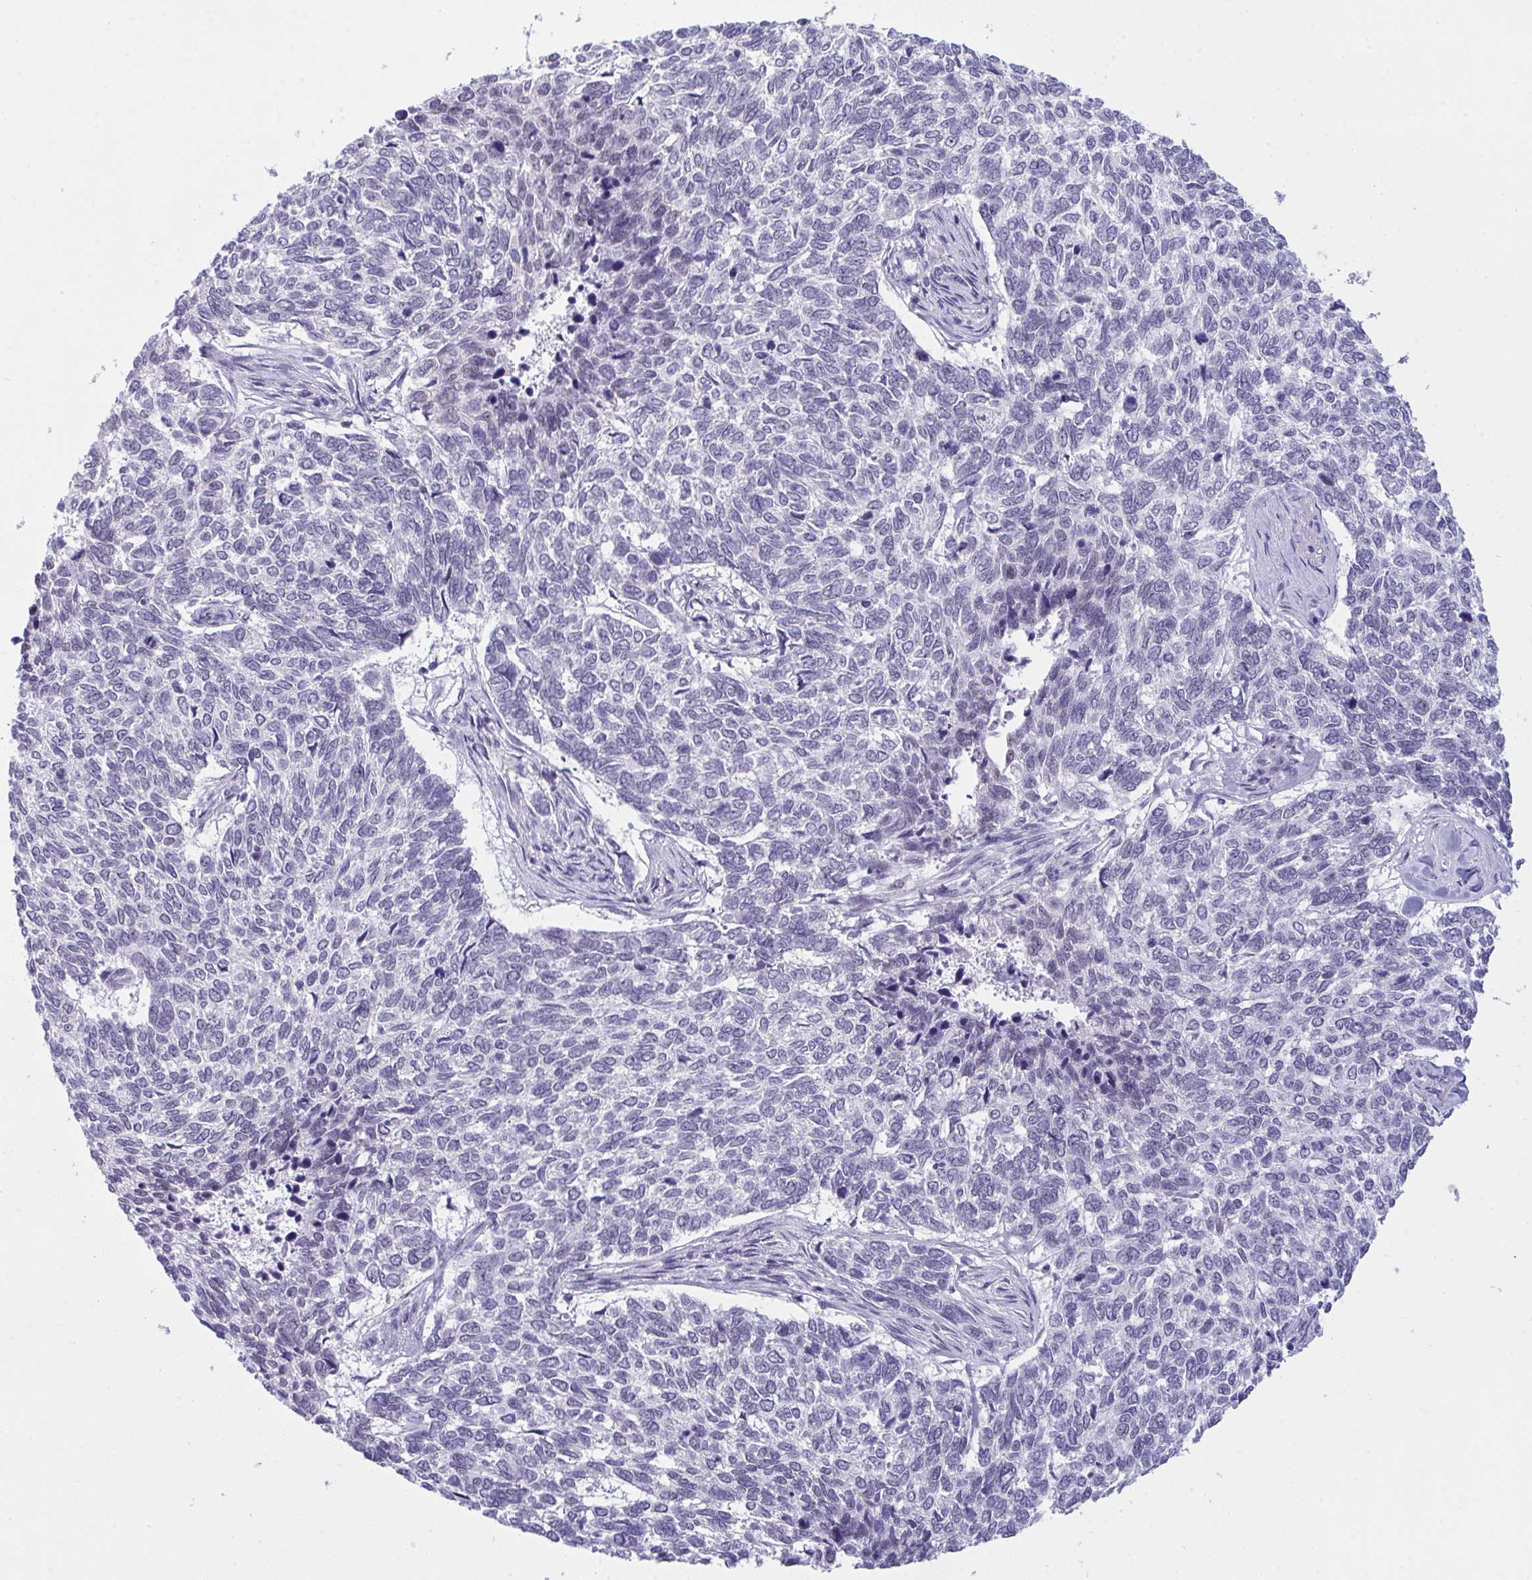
{"staining": {"intensity": "negative", "quantity": "none", "location": "none"}, "tissue": "skin cancer", "cell_type": "Tumor cells", "image_type": "cancer", "snomed": [{"axis": "morphology", "description": "Basal cell carcinoma"}, {"axis": "topography", "description": "Skin"}], "caption": "Image shows no protein positivity in tumor cells of skin cancer (basal cell carcinoma) tissue.", "gene": "PLA2G12B", "patient": {"sex": "female", "age": 65}}